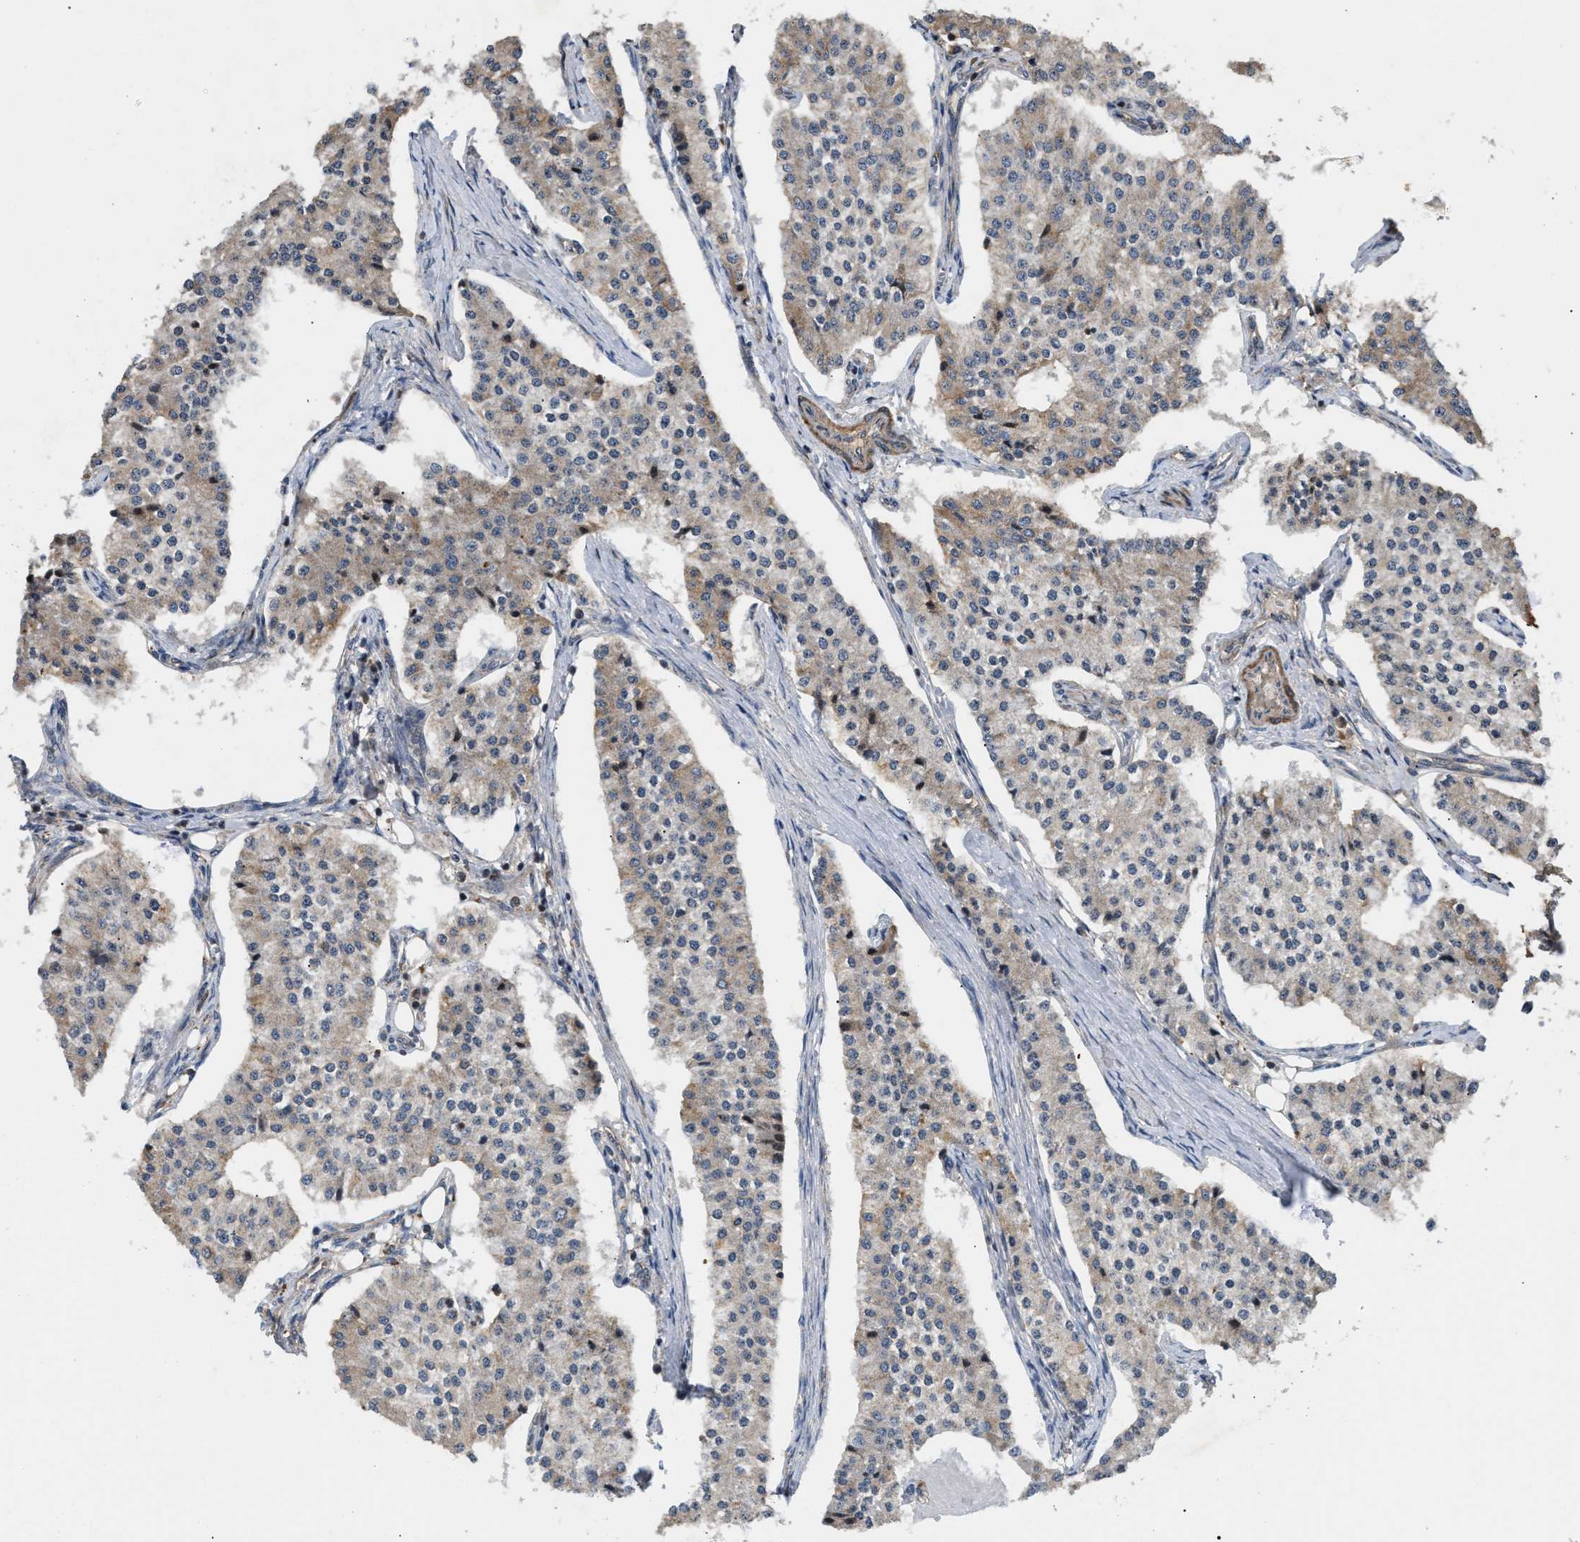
{"staining": {"intensity": "weak", "quantity": "25%-75%", "location": "cytoplasmic/membranous"}, "tissue": "carcinoid", "cell_type": "Tumor cells", "image_type": "cancer", "snomed": [{"axis": "morphology", "description": "Carcinoid, malignant, NOS"}, {"axis": "topography", "description": "Colon"}], "caption": "There is low levels of weak cytoplasmic/membranous staining in tumor cells of carcinoid, as demonstrated by immunohistochemical staining (brown color).", "gene": "TACO1", "patient": {"sex": "female", "age": 52}}